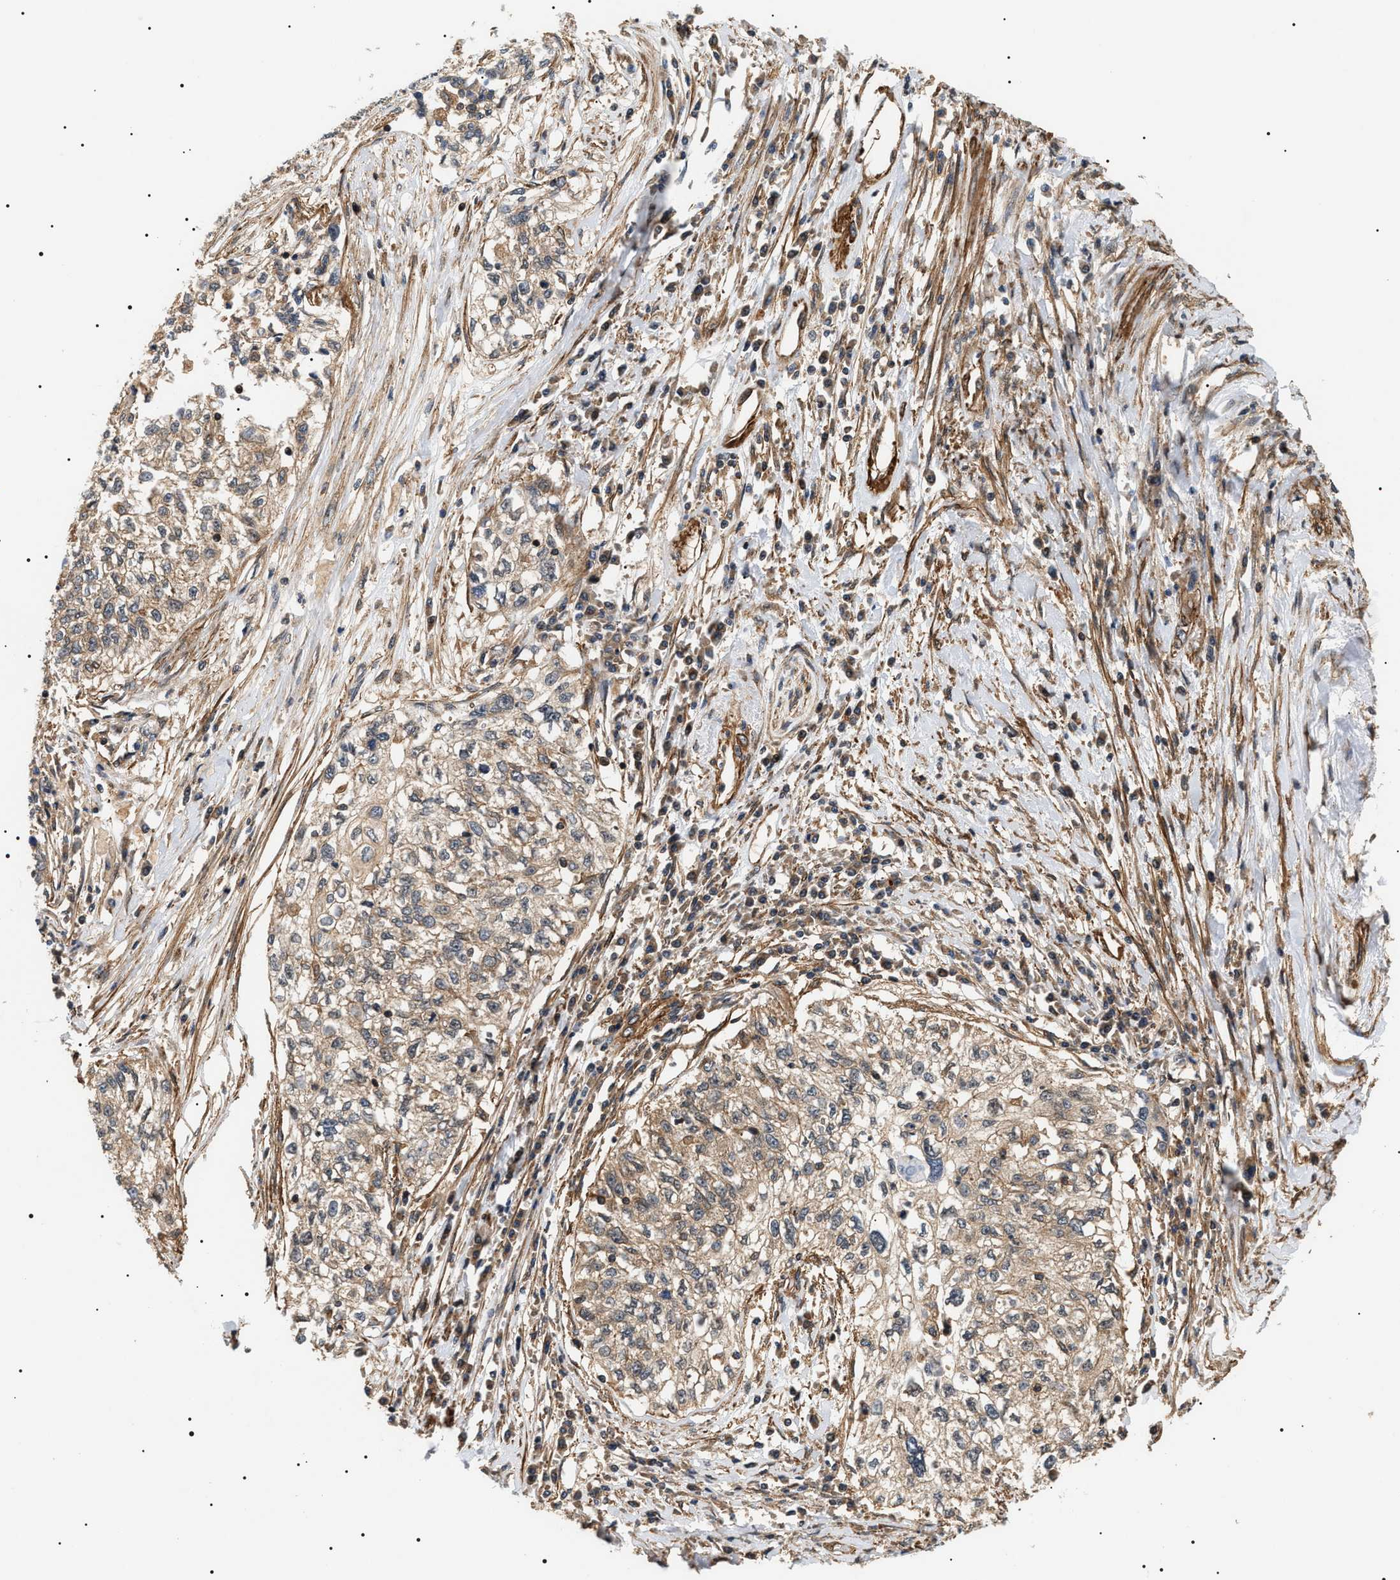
{"staining": {"intensity": "weak", "quantity": ">75%", "location": "cytoplasmic/membranous"}, "tissue": "cervical cancer", "cell_type": "Tumor cells", "image_type": "cancer", "snomed": [{"axis": "morphology", "description": "Squamous cell carcinoma, NOS"}, {"axis": "topography", "description": "Cervix"}], "caption": "An immunohistochemistry image of tumor tissue is shown. Protein staining in brown highlights weak cytoplasmic/membranous positivity in cervical cancer within tumor cells. (DAB (3,3'-diaminobenzidine) IHC, brown staining for protein, blue staining for nuclei).", "gene": "SH3GLB2", "patient": {"sex": "female", "age": 57}}